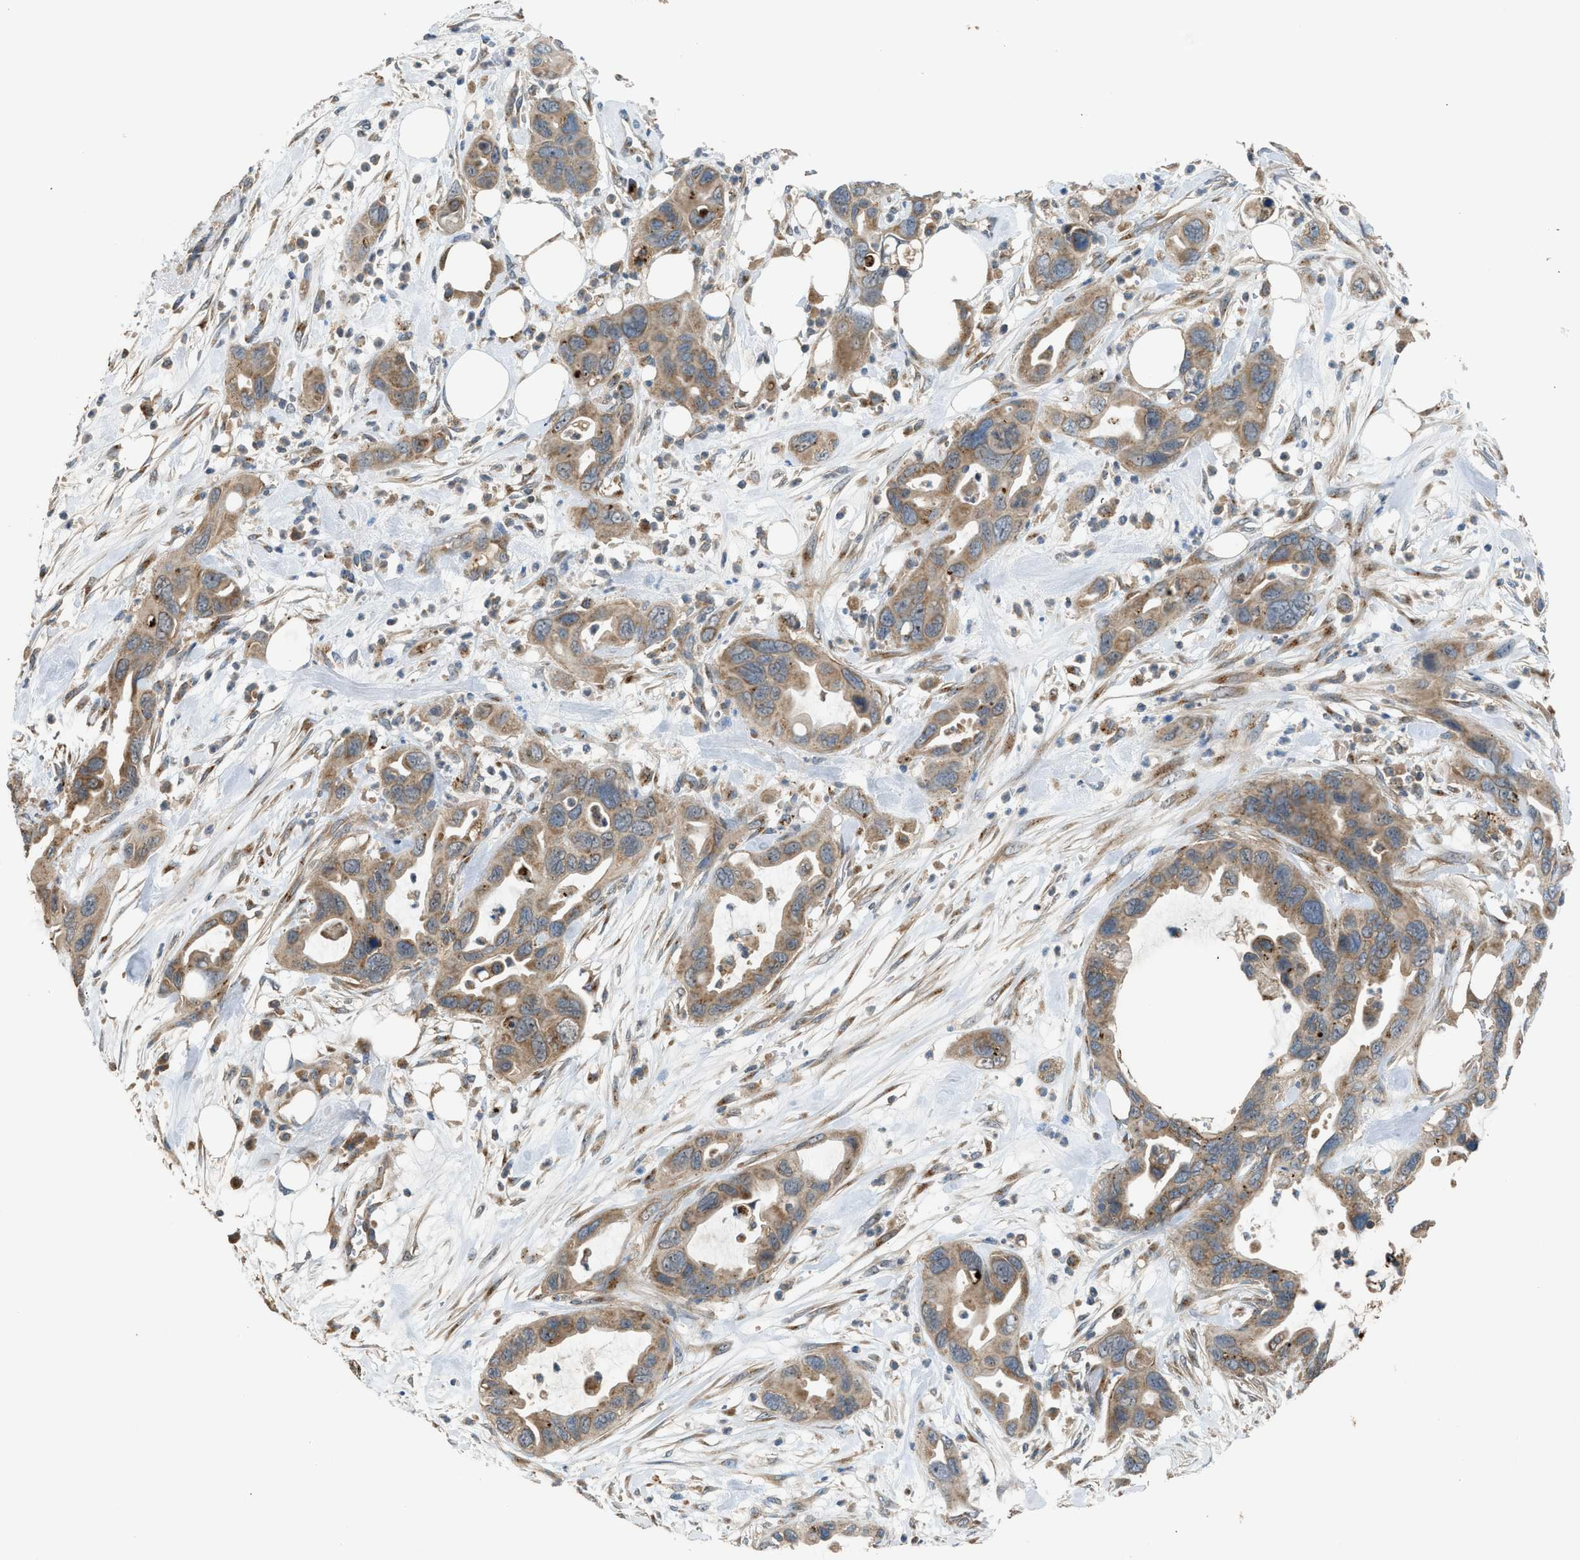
{"staining": {"intensity": "moderate", "quantity": ">75%", "location": "cytoplasmic/membranous"}, "tissue": "pancreatic cancer", "cell_type": "Tumor cells", "image_type": "cancer", "snomed": [{"axis": "morphology", "description": "Adenocarcinoma, NOS"}, {"axis": "topography", "description": "Pancreas"}], "caption": "Immunohistochemistry (IHC) (DAB (3,3'-diaminobenzidine)) staining of human pancreatic cancer (adenocarcinoma) exhibits moderate cytoplasmic/membranous protein expression in about >75% of tumor cells.", "gene": "STARD3", "patient": {"sex": "female", "age": 71}}